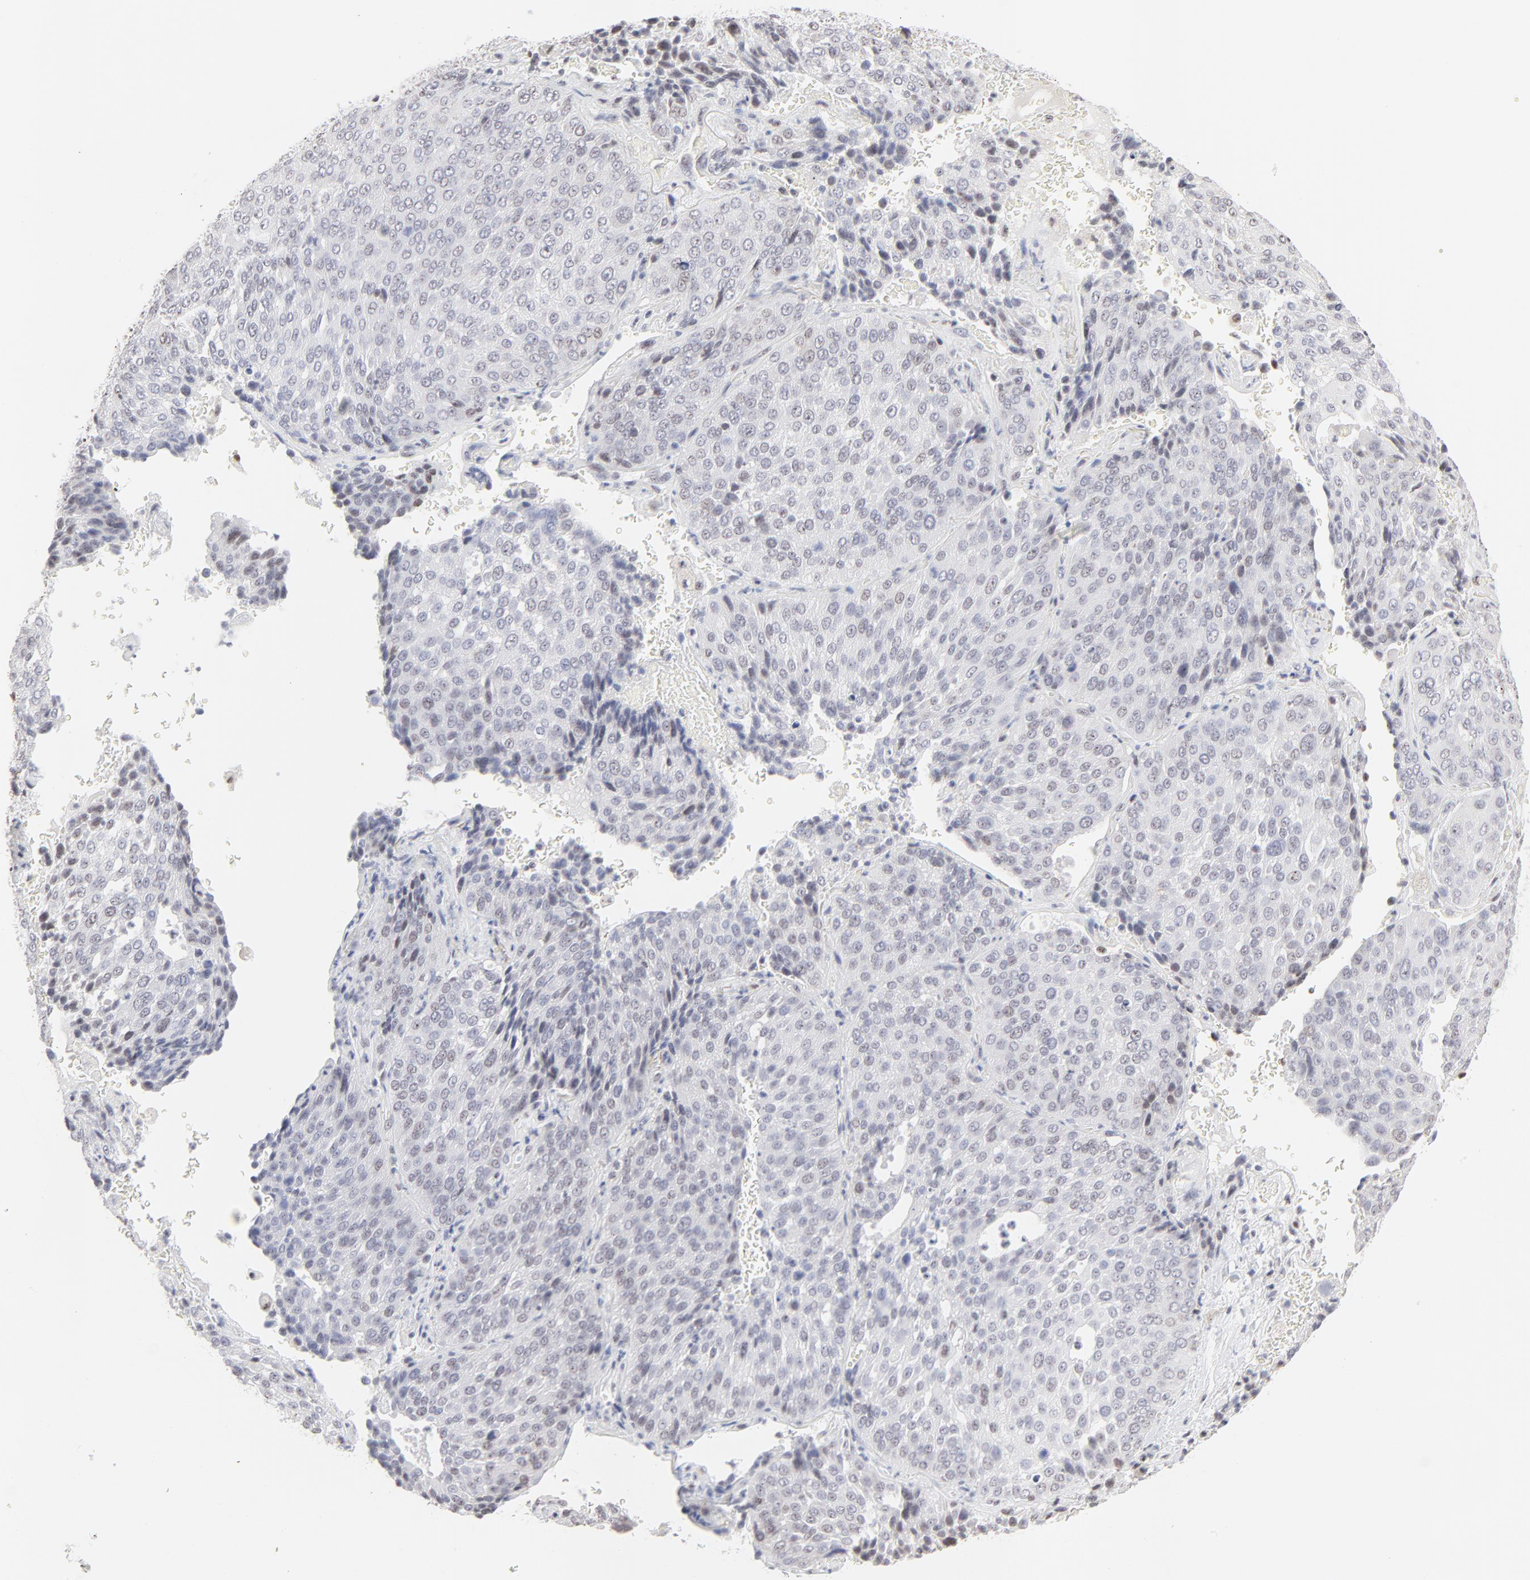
{"staining": {"intensity": "negative", "quantity": "none", "location": "none"}, "tissue": "lung cancer", "cell_type": "Tumor cells", "image_type": "cancer", "snomed": [{"axis": "morphology", "description": "Squamous cell carcinoma, NOS"}, {"axis": "topography", "description": "Lung"}], "caption": "A photomicrograph of lung cancer stained for a protein demonstrates no brown staining in tumor cells.", "gene": "NFIL3", "patient": {"sex": "male", "age": 54}}